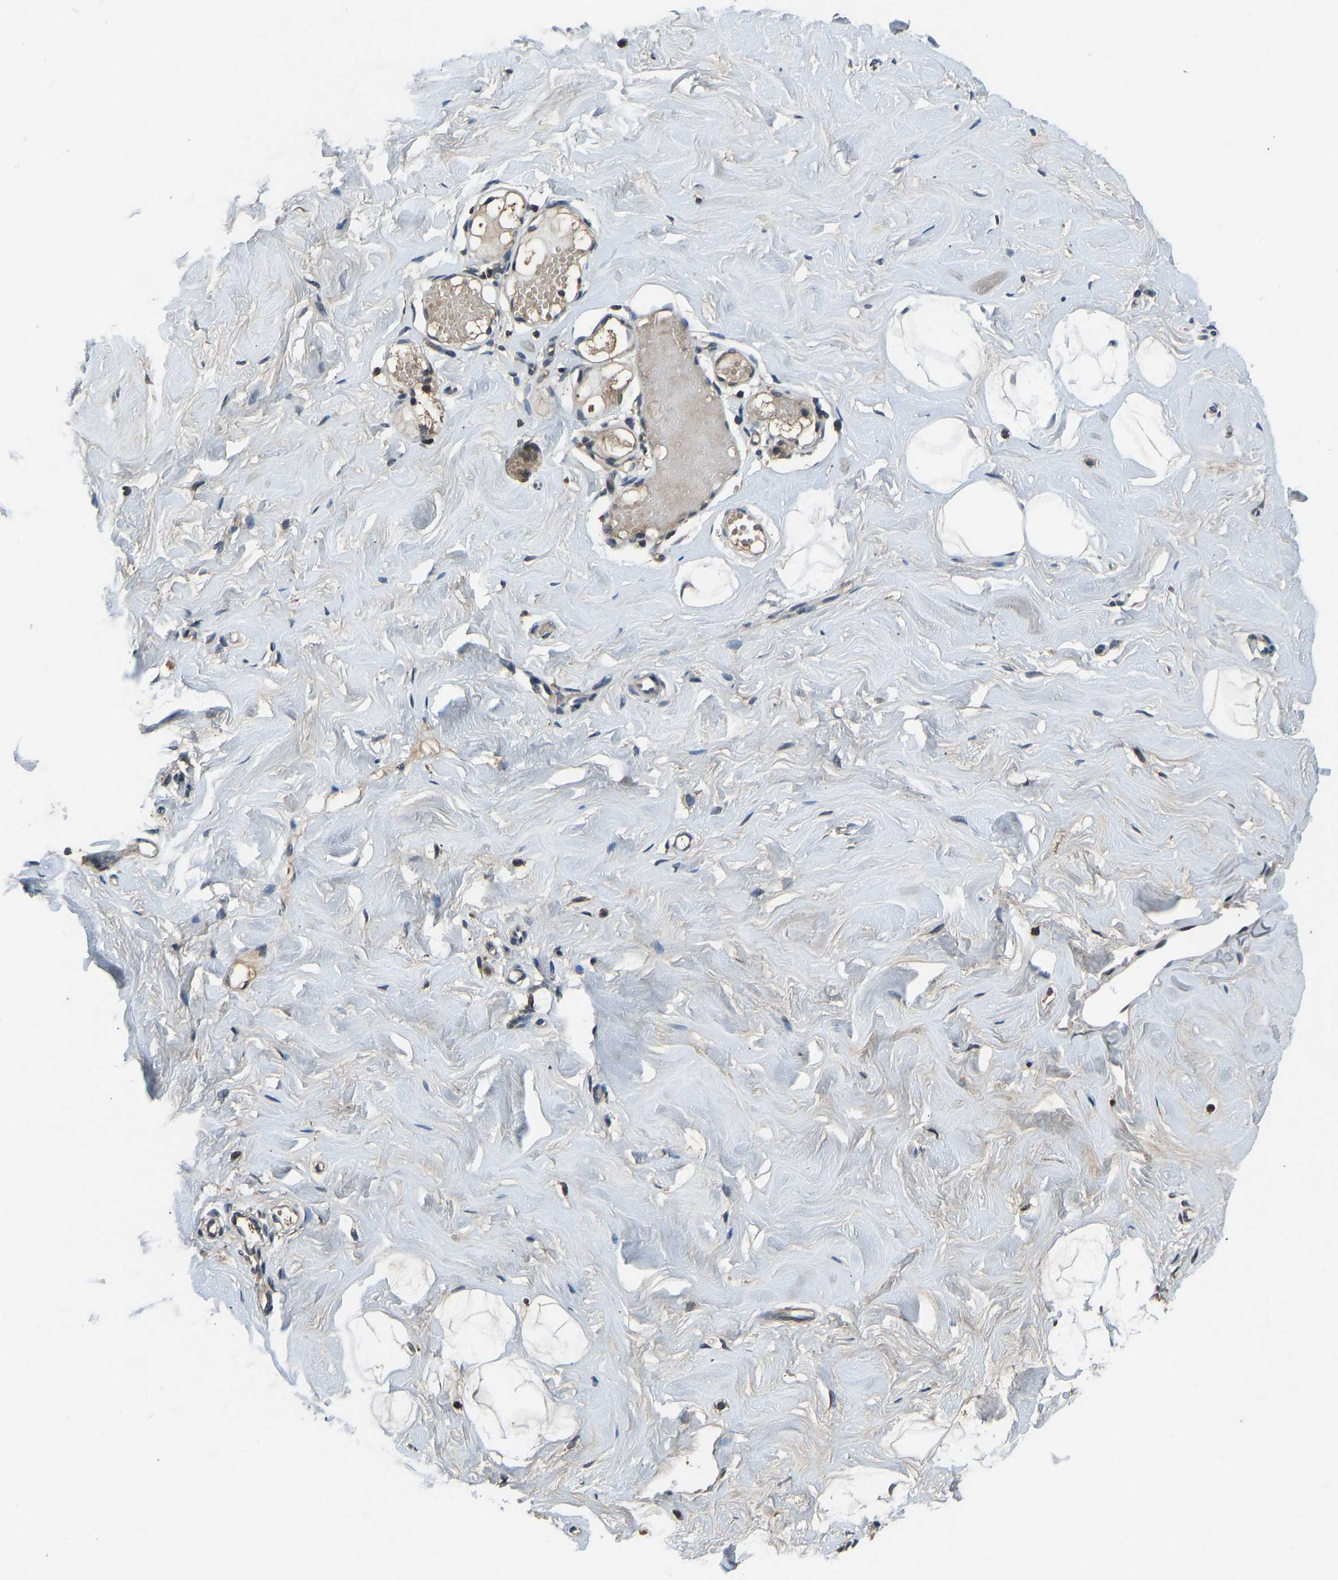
{"staining": {"intensity": "negative", "quantity": "none", "location": "none"}, "tissue": "breast", "cell_type": "Adipocytes", "image_type": "normal", "snomed": [{"axis": "morphology", "description": "Normal tissue, NOS"}, {"axis": "topography", "description": "Breast"}], "caption": "Immunohistochemistry (IHC) of unremarkable human breast exhibits no positivity in adipocytes.", "gene": "TOX4", "patient": {"sex": "female", "age": 23}}